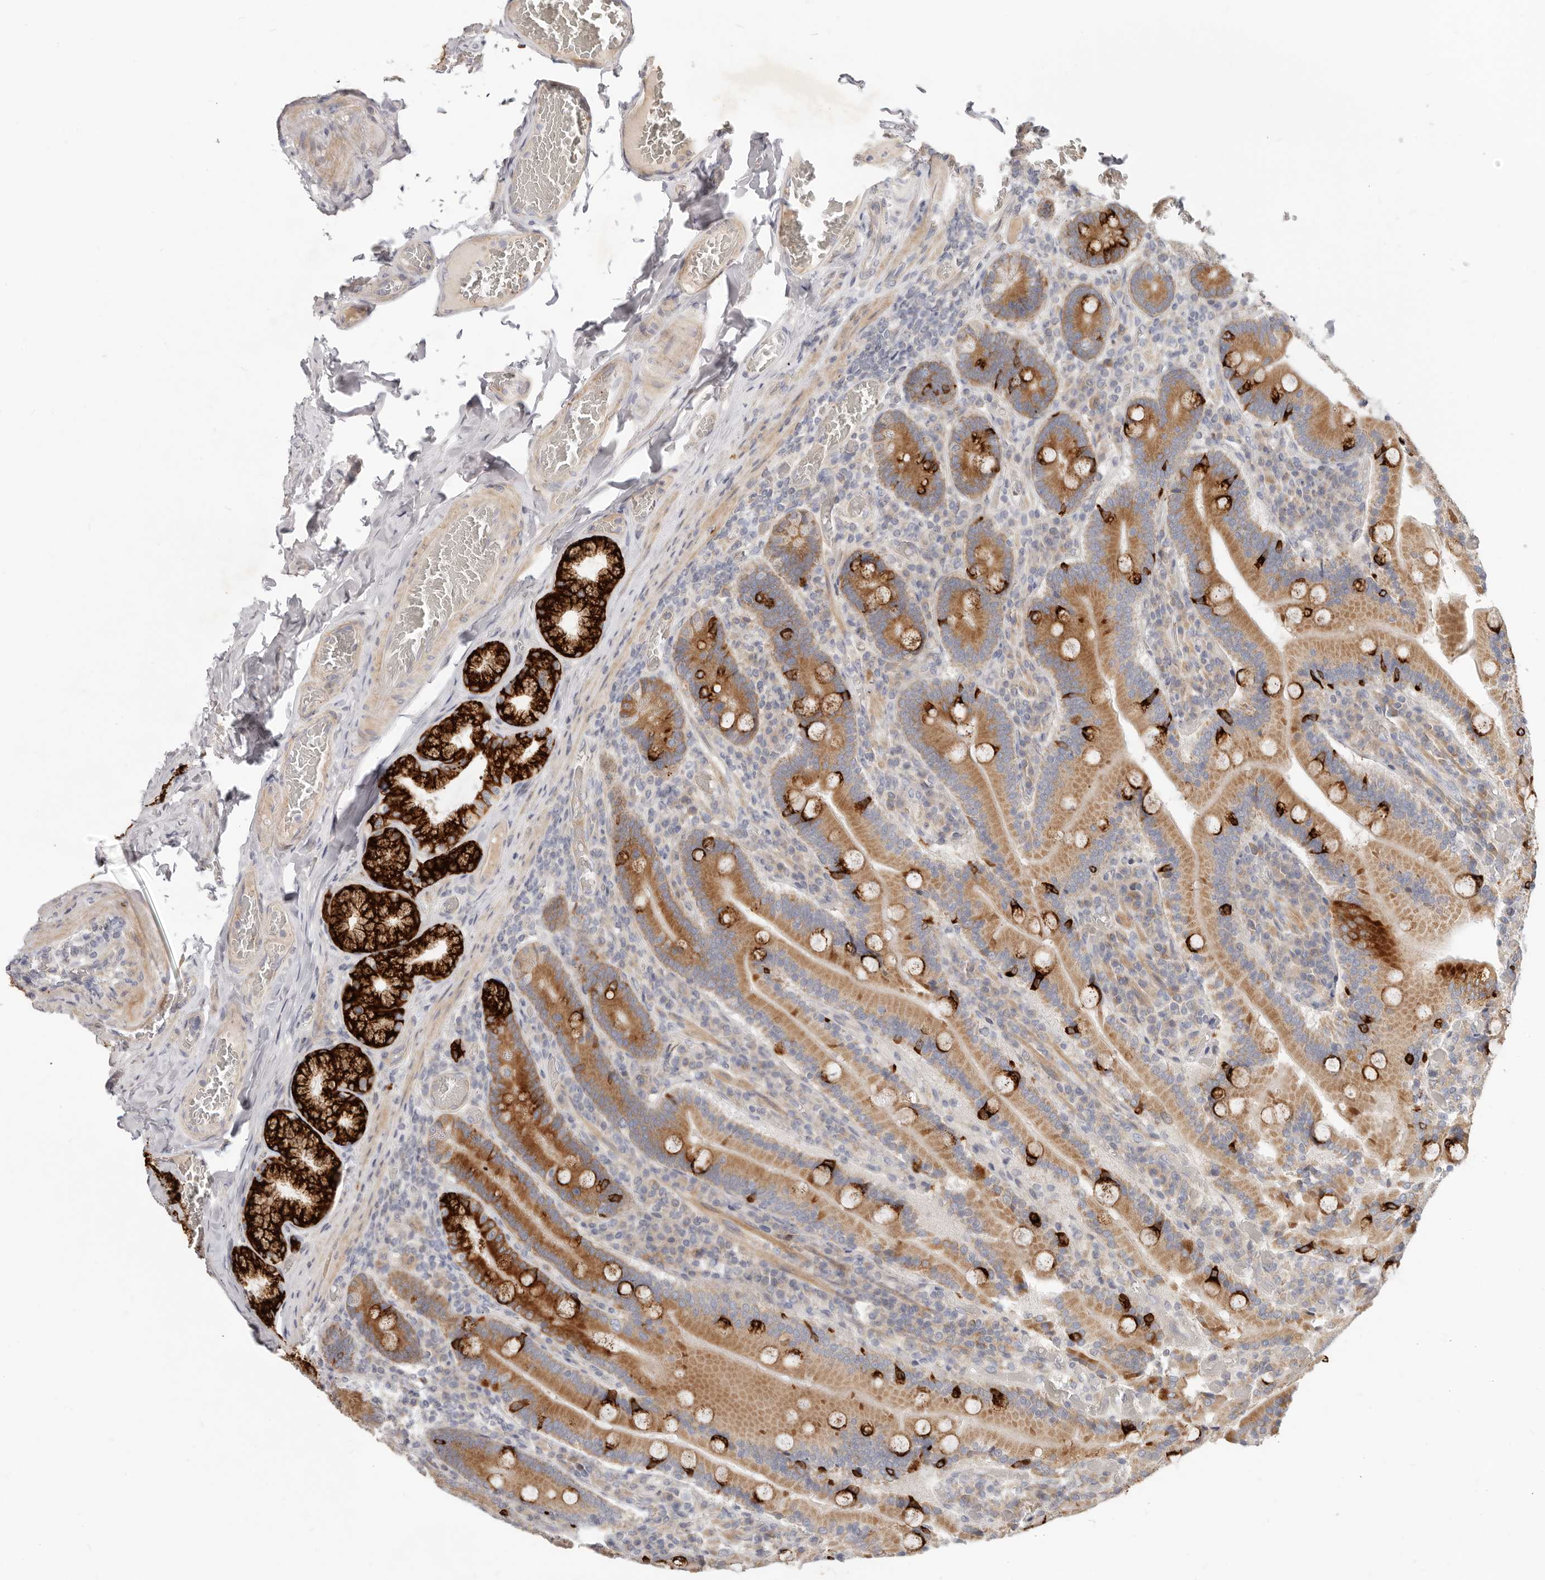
{"staining": {"intensity": "strong", "quantity": ">75%", "location": "cytoplasmic/membranous"}, "tissue": "duodenum", "cell_type": "Glandular cells", "image_type": "normal", "snomed": [{"axis": "morphology", "description": "Normal tissue, NOS"}, {"axis": "topography", "description": "Duodenum"}], "caption": "Immunohistochemical staining of normal duodenum reveals strong cytoplasmic/membranous protein expression in about >75% of glandular cells.", "gene": "TFB2M", "patient": {"sex": "female", "age": 62}}